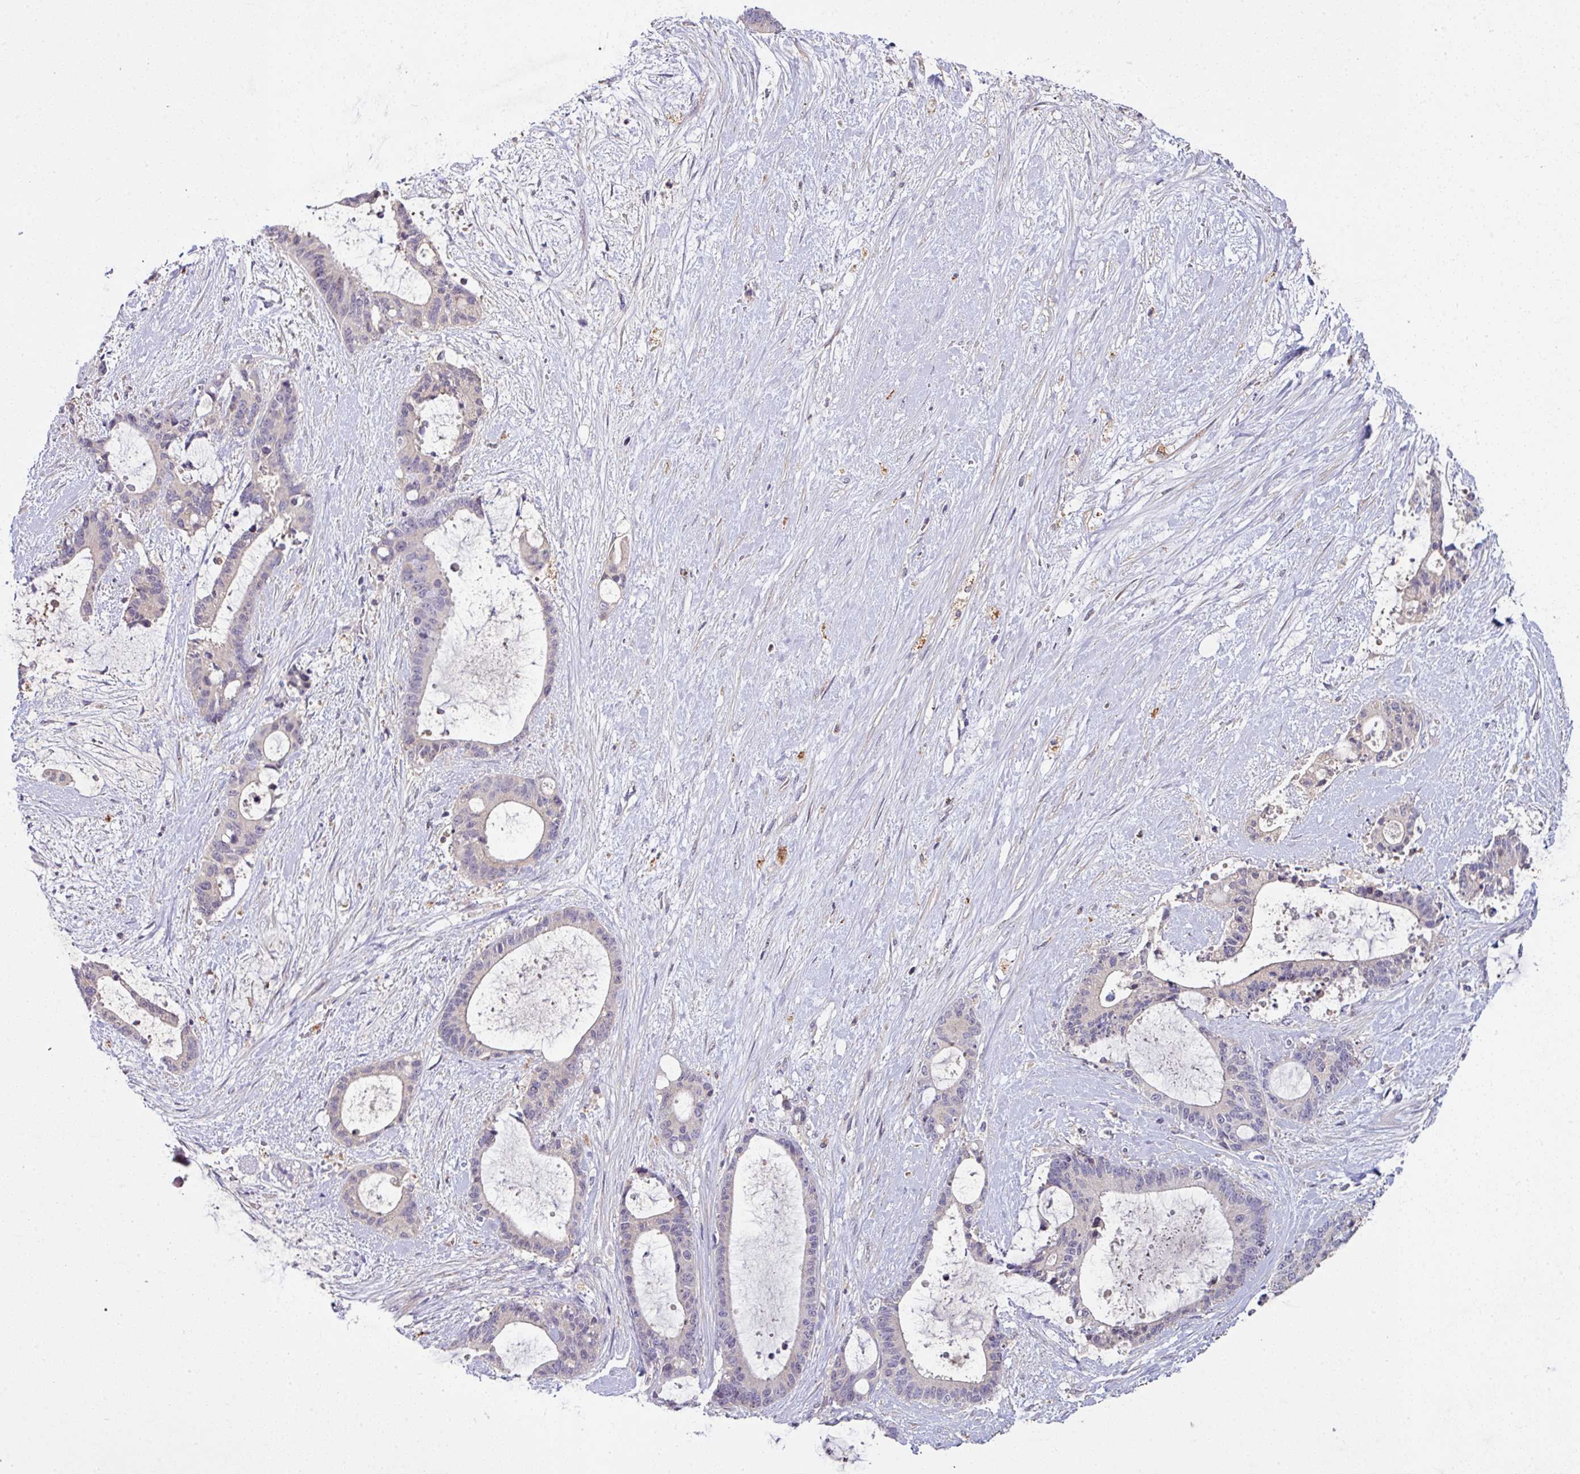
{"staining": {"intensity": "negative", "quantity": "none", "location": "none"}, "tissue": "liver cancer", "cell_type": "Tumor cells", "image_type": "cancer", "snomed": [{"axis": "morphology", "description": "Normal tissue, NOS"}, {"axis": "morphology", "description": "Cholangiocarcinoma"}, {"axis": "topography", "description": "Liver"}, {"axis": "topography", "description": "Peripheral nerve tissue"}], "caption": "Immunohistochemistry of cholangiocarcinoma (liver) reveals no positivity in tumor cells.", "gene": "AEBP2", "patient": {"sex": "female", "age": 73}}